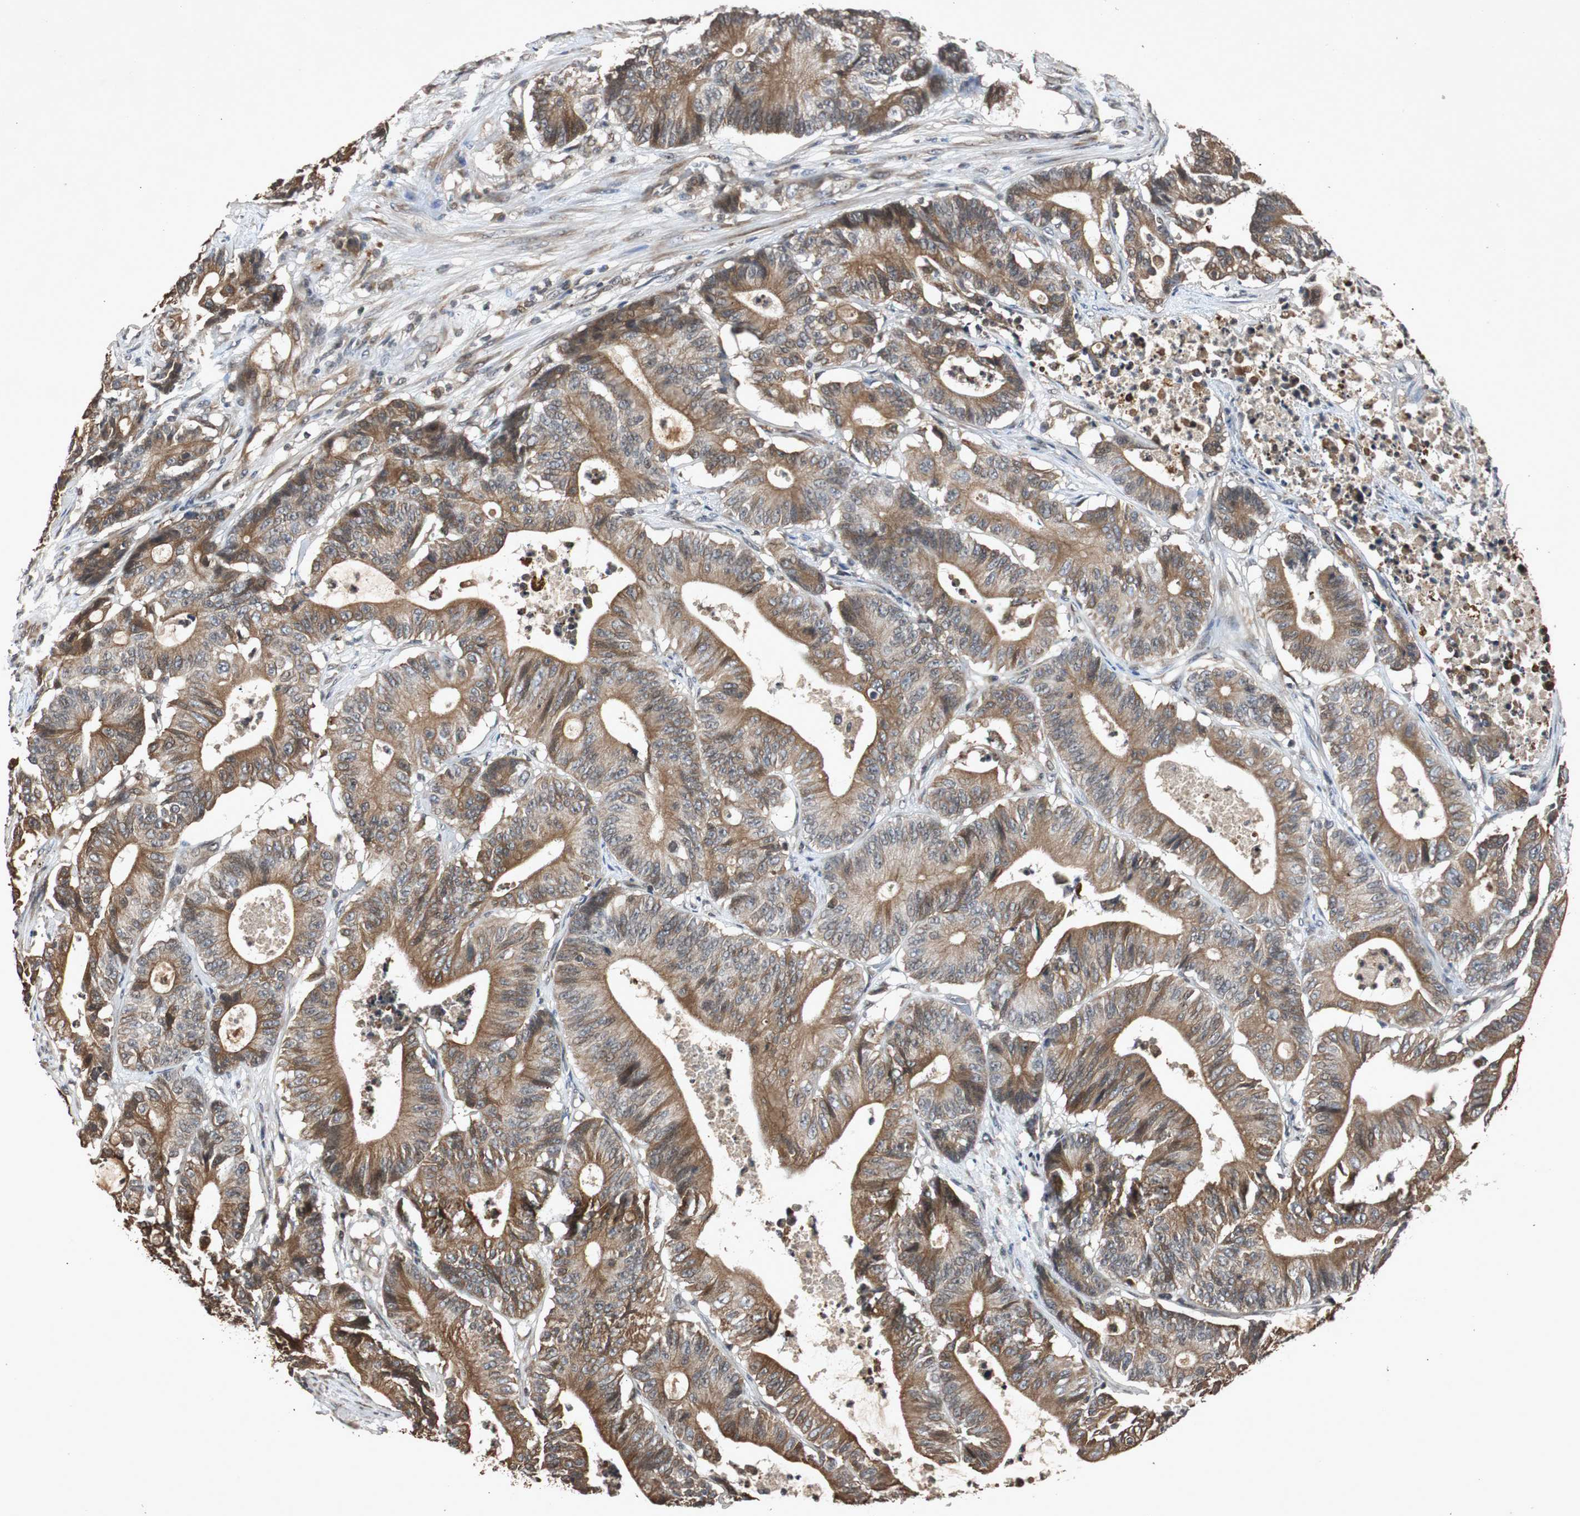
{"staining": {"intensity": "moderate", "quantity": ">75%", "location": "cytoplasmic/membranous"}, "tissue": "colorectal cancer", "cell_type": "Tumor cells", "image_type": "cancer", "snomed": [{"axis": "morphology", "description": "Adenocarcinoma, NOS"}, {"axis": "topography", "description": "Colon"}], "caption": "Protein expression by IHC reveals moderate cytoplasmic/membranous staining in about >75% of tumor cells in colorectal adenocarcinoma. (DAB = brown stain, brightfield microscopy at high magnification).", "gene": "SLIT2", "patient": {"sex": "female", "age": 84}}